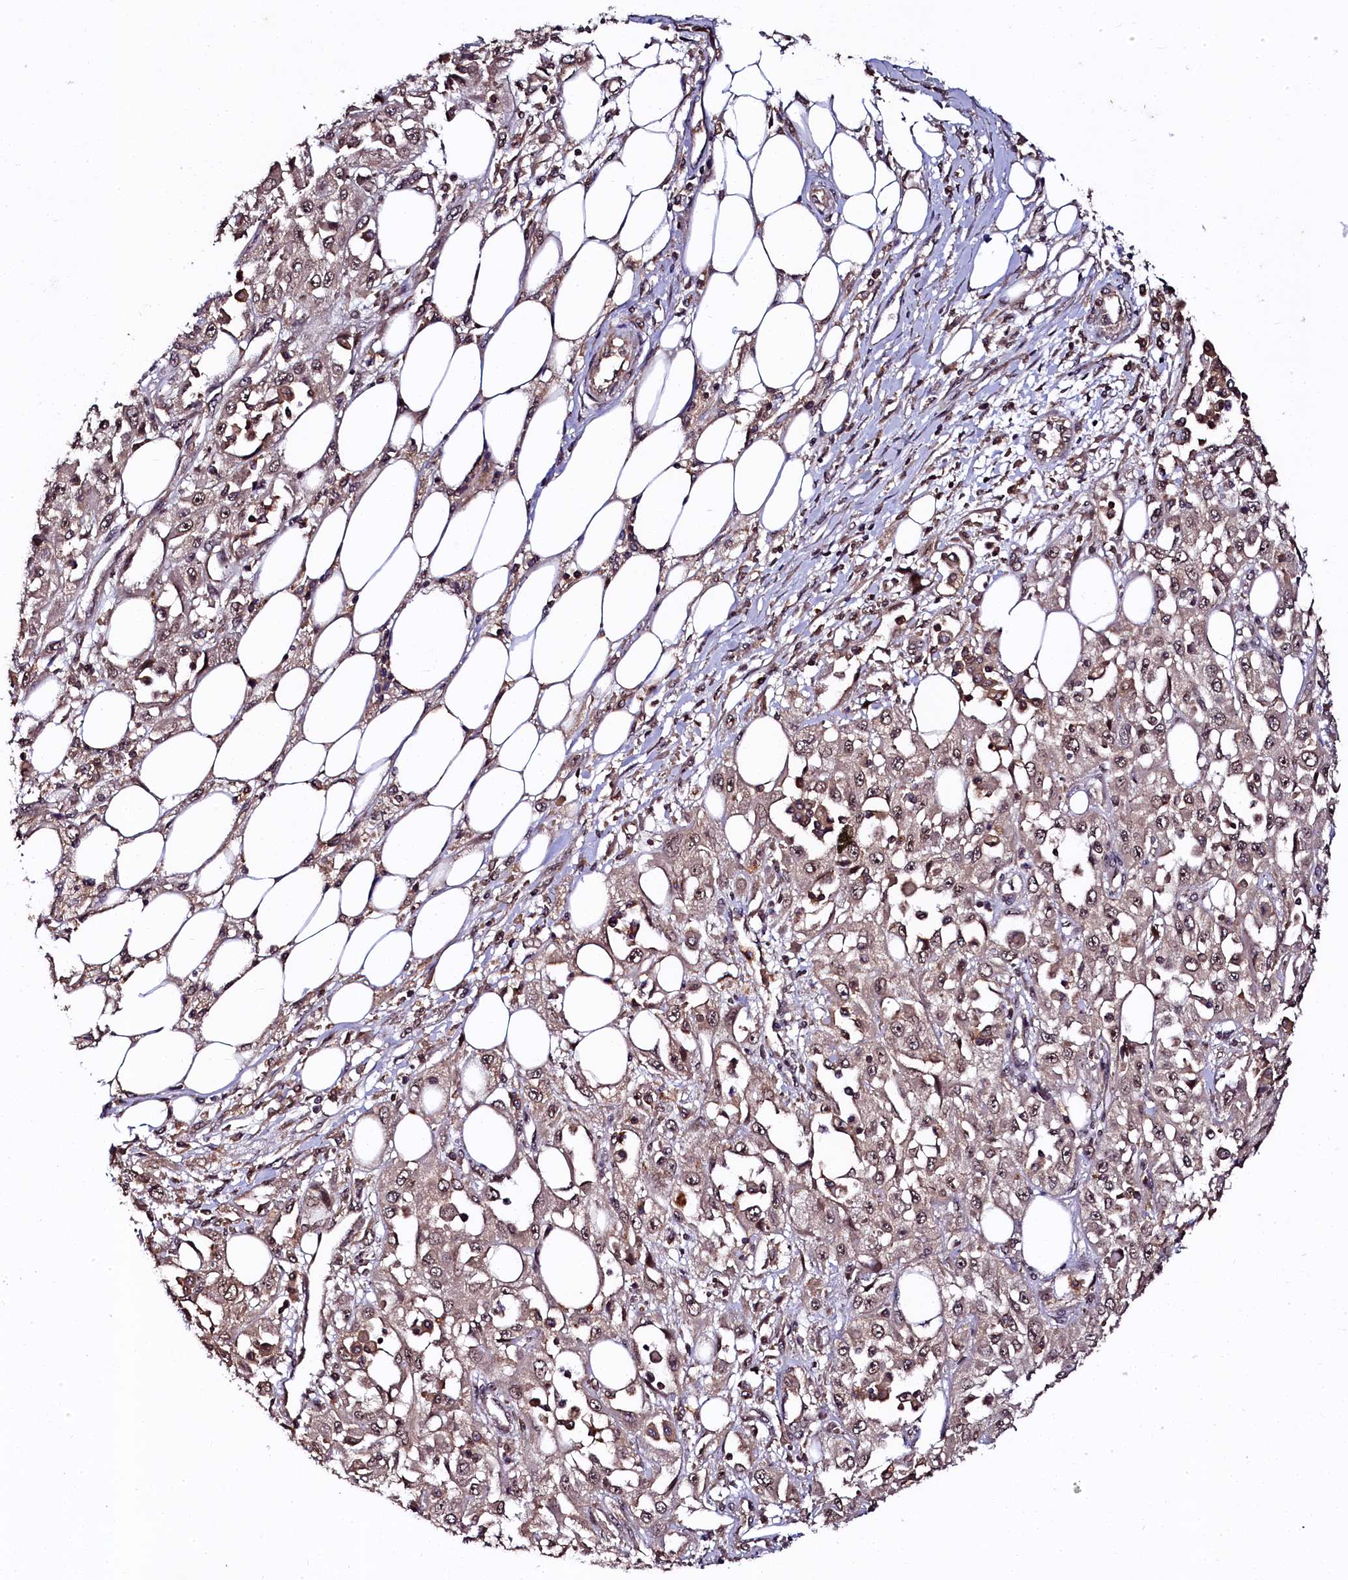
{"staining": {"intensity": "weak", "quantity": ">75%", "location": "nuclear"}, "tissue": "skin cancer", "cell_type": "Tumor cells", "image_type": "cancer", "snomed": [{"axis": "morphology", "description": "Squamous cell carcinoma, NOS"}, {"axis": "morphology", "description": "Squamous cell carcinoma, metastatic, NOS"}, {"axis": "topography", "description": "Skin"}, {"axis": "topography", "description": "Lymph node"}], "caption": "Metastatic squamous cell carcinoma (skin) tissue shows weak nuclear staining in approximately >75% of tumor cells", "gene": "N4BP1", "patient": {"sex": "male", "age": 75}}